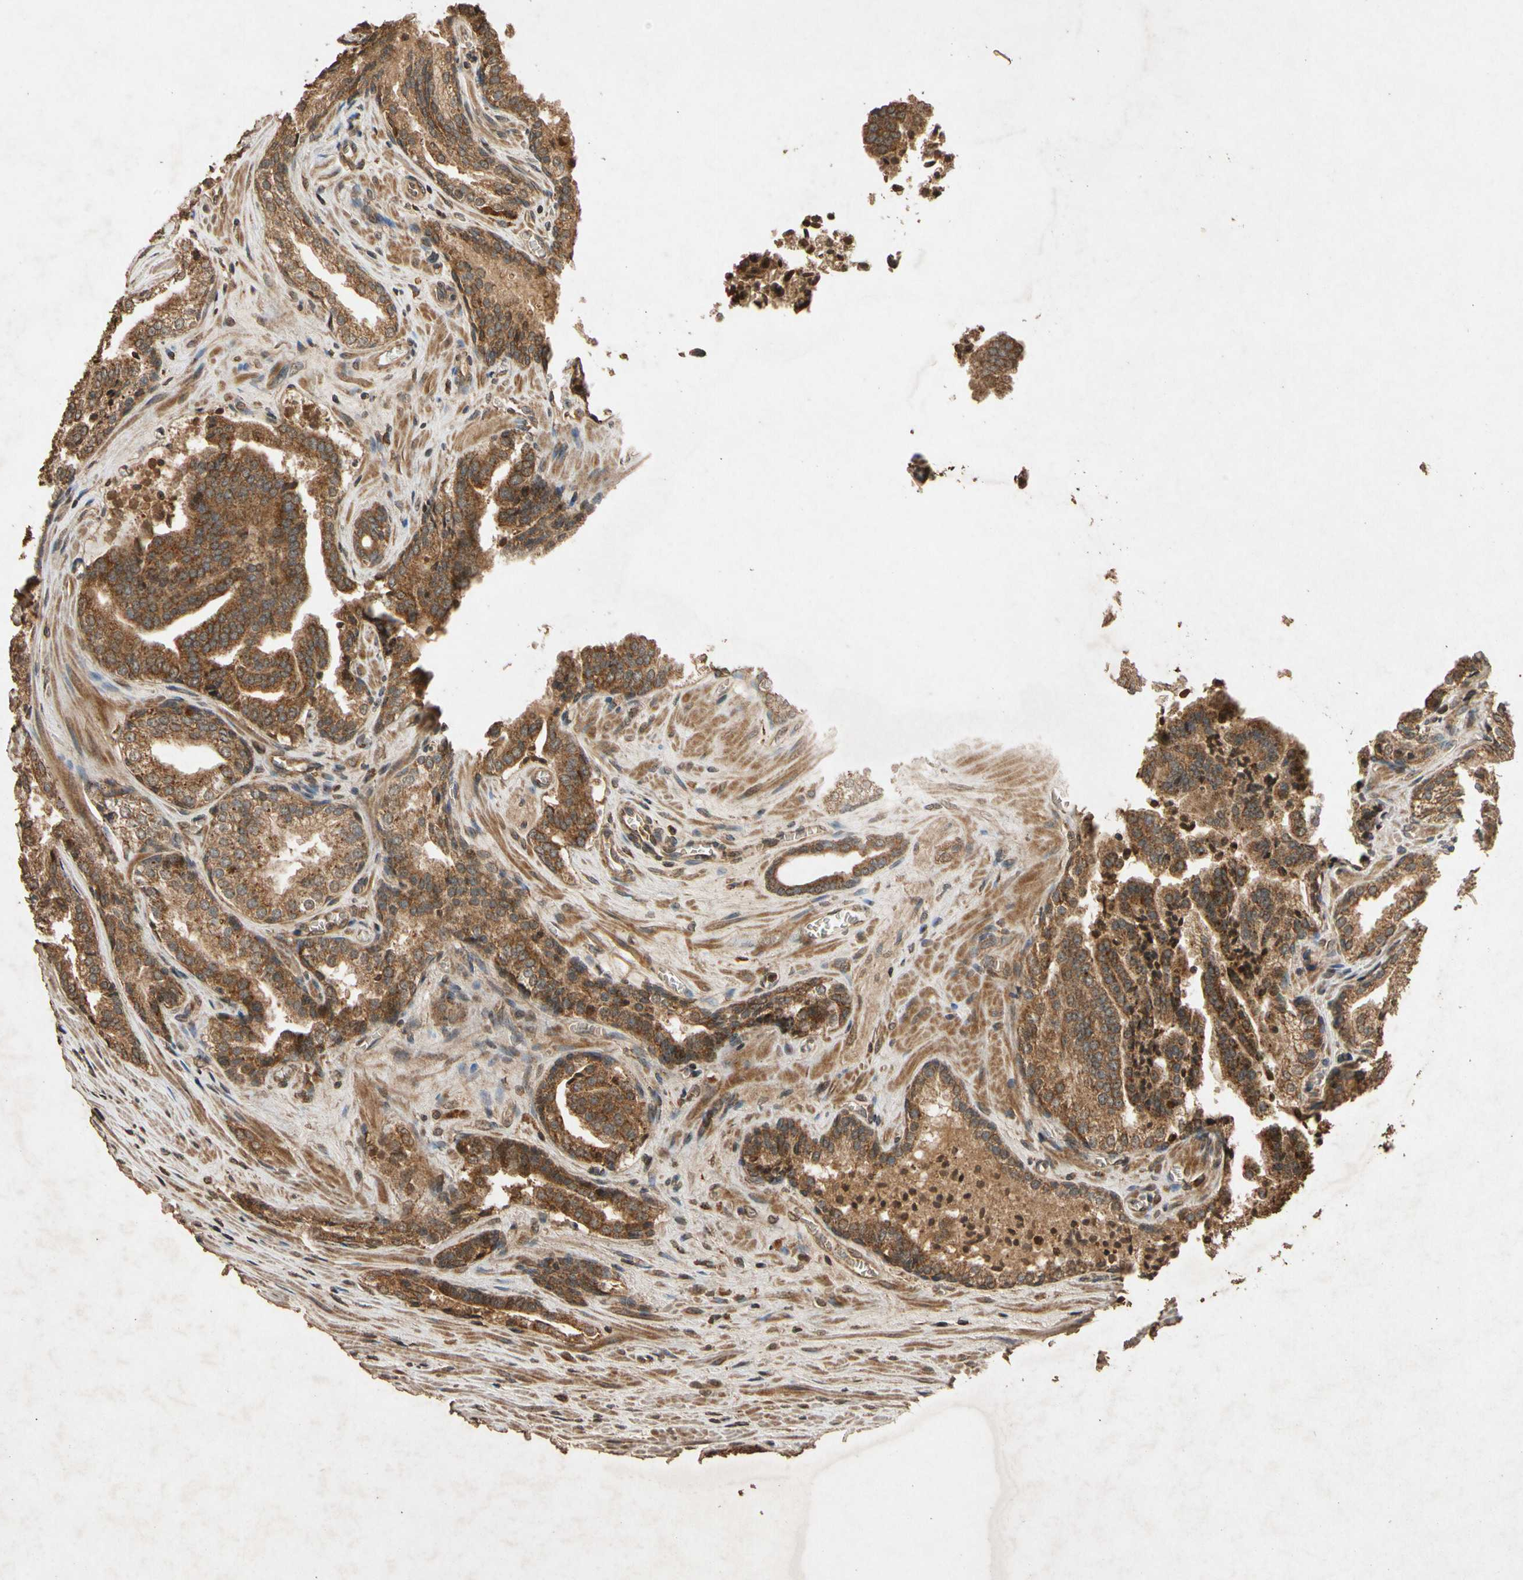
{"staining": {"intensity": "strong", "quantity": ">75%", "location": "cytoplasmic/membranous"}, "tissue": "prostate cancer", "cell_type": "Tumor cells", "image_type": "cancer", "snomed": [{"axis": "morphology", "description": "Adenocarcinoma, Low grade"}, {"axis": "topography", "description": "Prostate"}], "caption": "Tumor cells exhibit high levels of strong cytoplasmic/membranous staining in approximately >75% of cells in prostate low-grade adenocarcinoma.", "gene": "TXN2", "patient": {"sex": "male", "age": 60}}